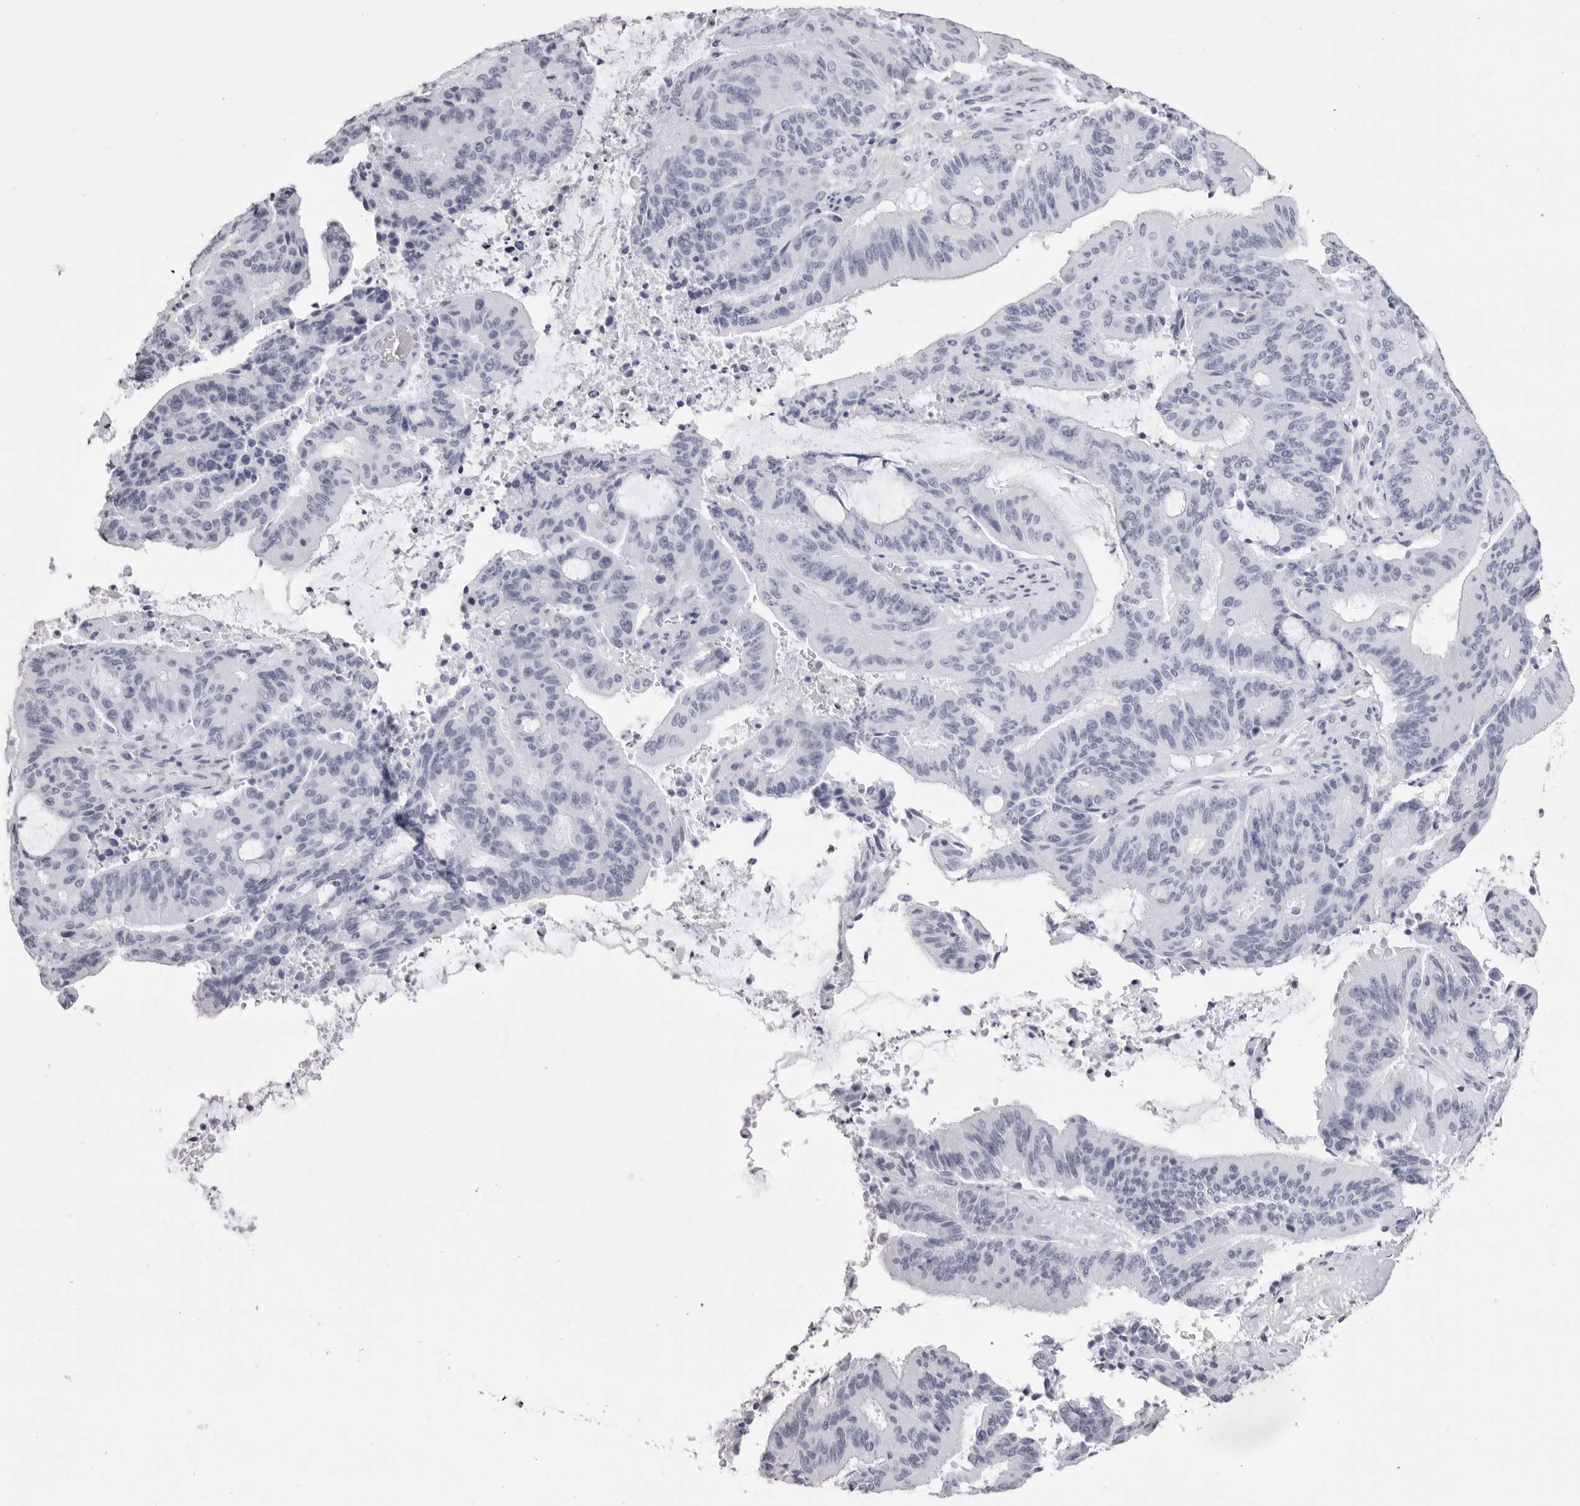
{"staining": {"intensity": "negative", "quantity": "none", "location": "none"}, "tissue": "liver cancer", "cell_type": "Tumor cells", "image_type": "cancer", "snomed": [{"axis": "morphology", "description": "Normal tissue, NOS"}, {"axis": "morphology", "description": "Cholangiocarcinoma"}, {"axis": "topography", "description": "Liver"}, {"axis": "topography", "description": "Peripheral nerve tissue"}], "caption": "High power microscopy histopathology image of an immunohistochemistry (IHC) photomicrograph of liver cancer (cholangiocarcinoma), revealing no significant positivity in tumor cells. (DAB (3,3'-diaminobenzidine) immunohistochemistry, high magnification).", "gene": "RHO", "patient": {"sex": "female", "age": 73}}